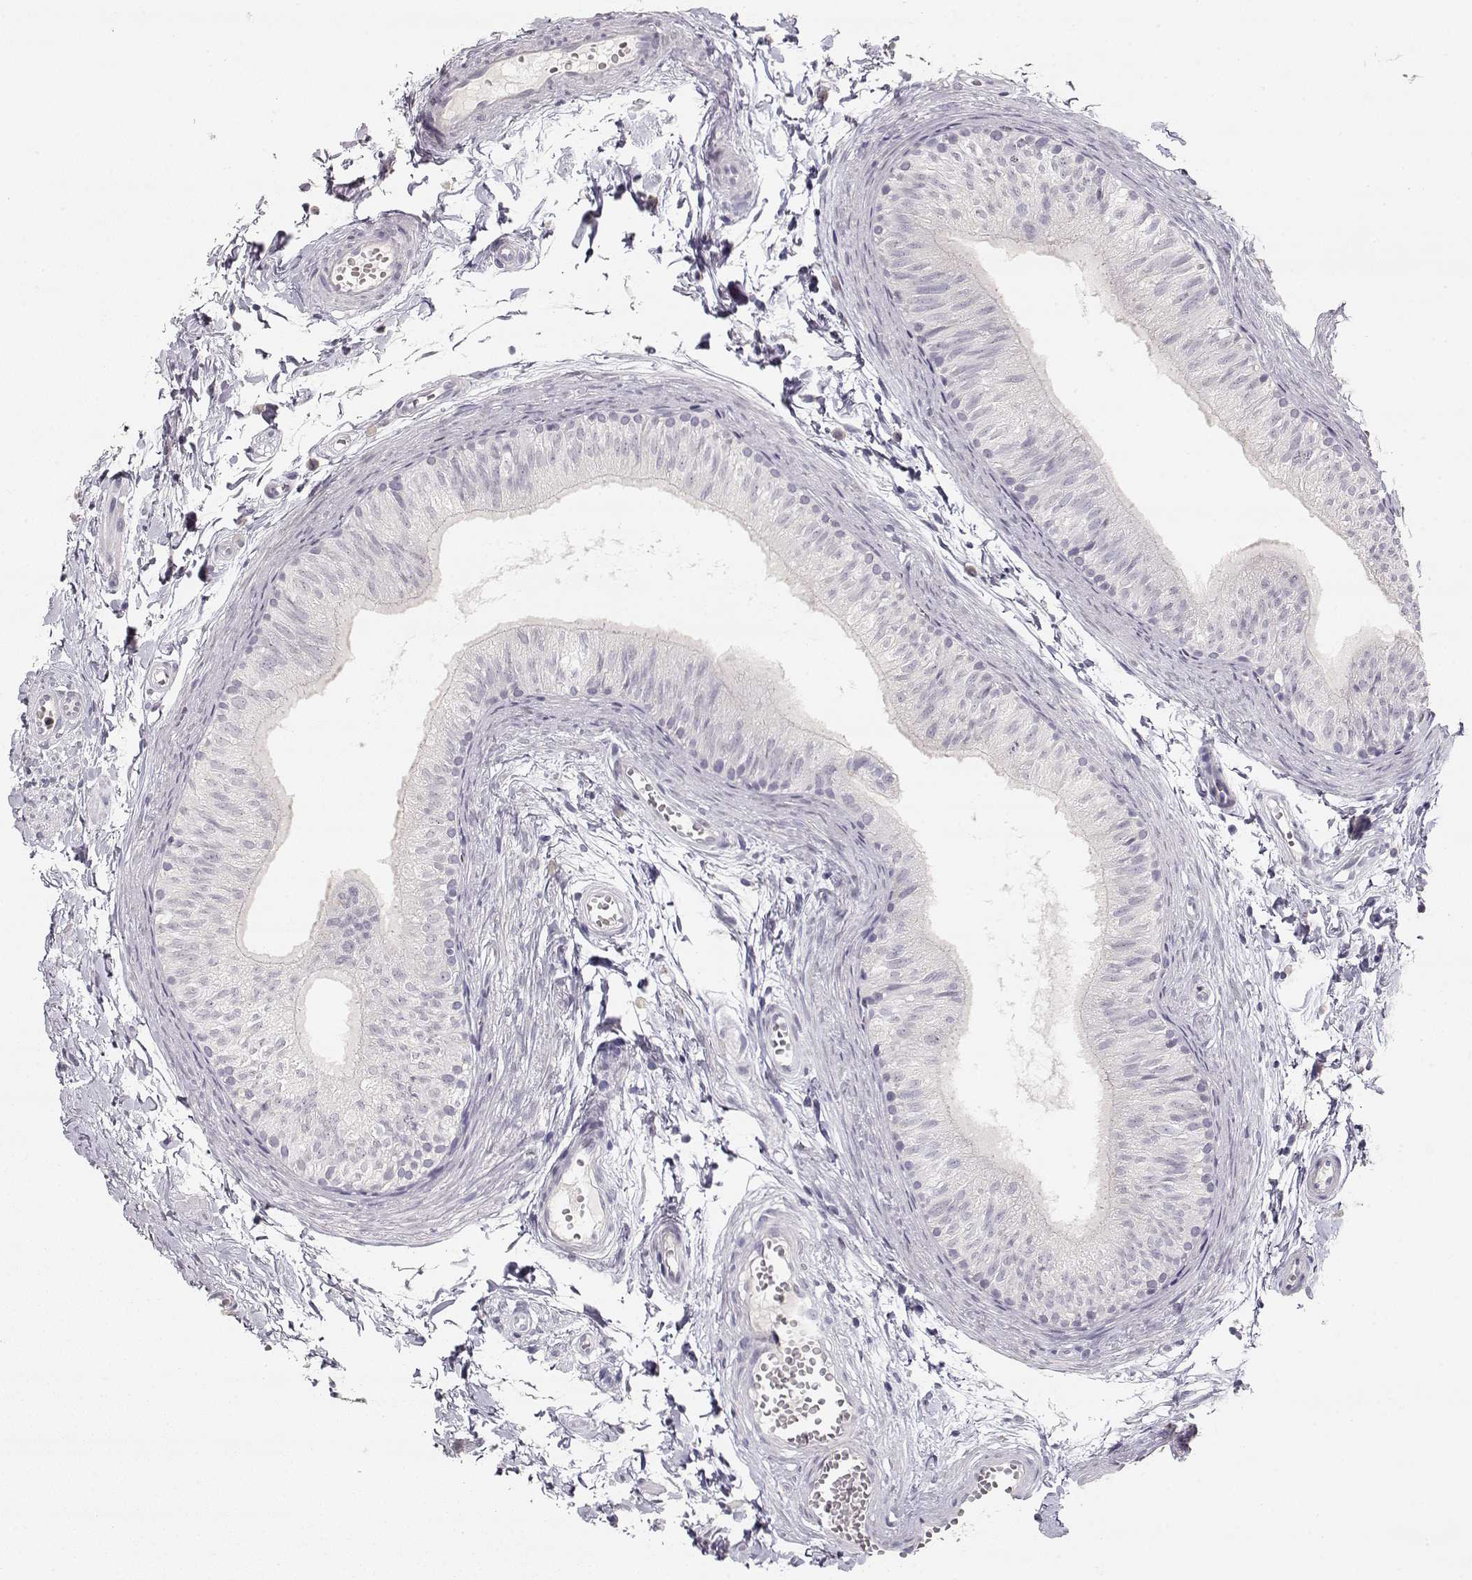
{"staining": {"intensity": "negative", "quantity": "none", "location": "none"}, "tissue": "epididymis", "cell_type": "Glandular cells", "image_type": "normal", "snomed": [{"axis": "morphology", "description": "Normal tissue, NOS"}, {"axis": "topography", "description": "Epididymis"}], "caption": "Micrograph shows no protein expression in glandular cells of normal epididymis.", "gene": "TPH2", "patient": {"sex": "male", "age": 22}}